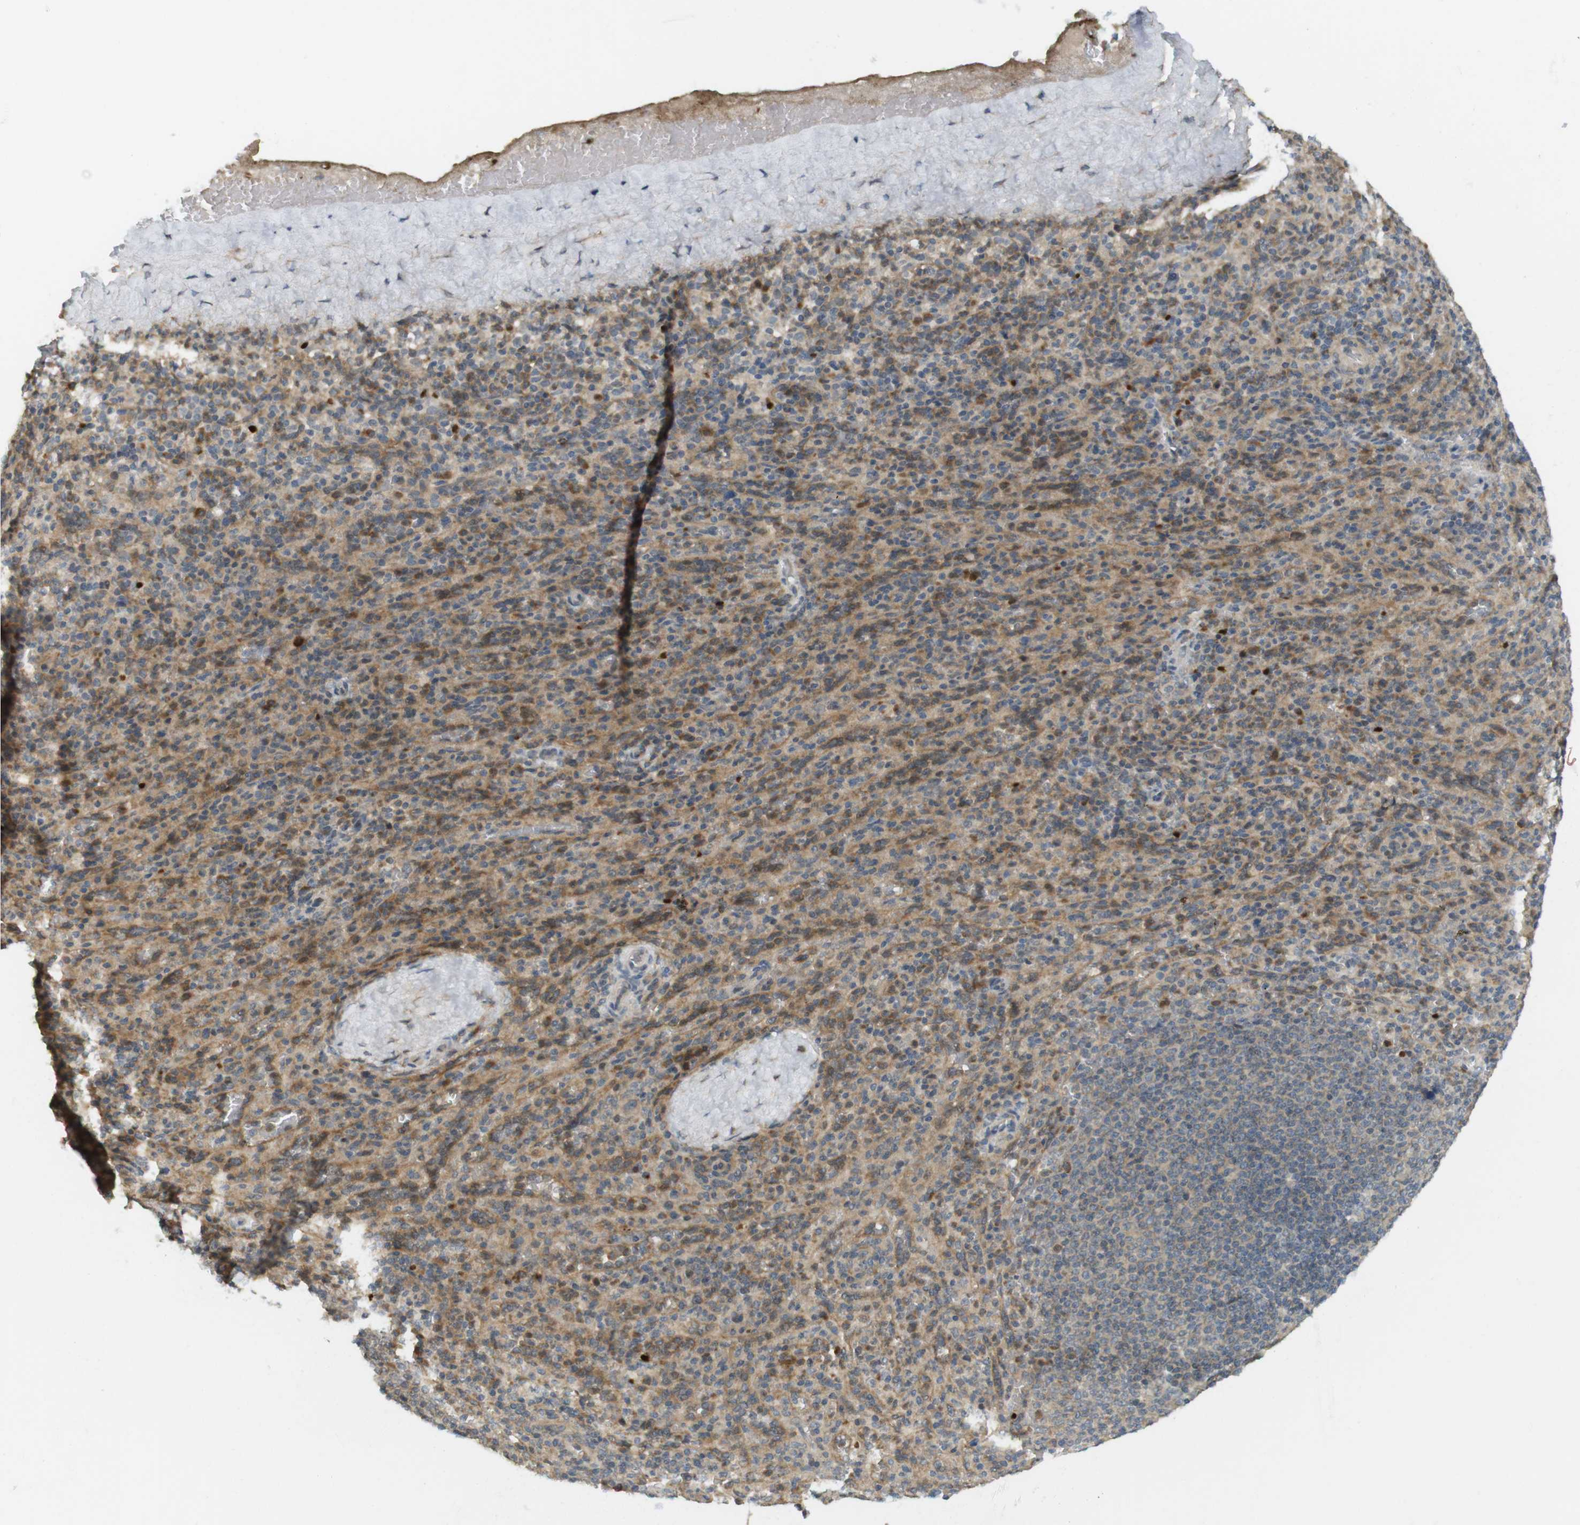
{"staining": {"intensity": "moderate", "quantity": ">75%", "location": "cytoplasmic/membranous"}, "tissue": "spleen", "cell_type": "Cells in red pulp", "image_type": "normal", "snomed": [{"axis": "morphology", "description": "Normal tissue, NOS"}, {"axis": "topography", "description": "Spleen"}], "caption": "Approximately >75% of cells in red pulp in benign spleen show moderate cytoplasmic/membranous protein expression as visualized by brown immunohistochemical staining.", "gene": "CLRN3", "patient": {"sex": "male", "age": 36}}